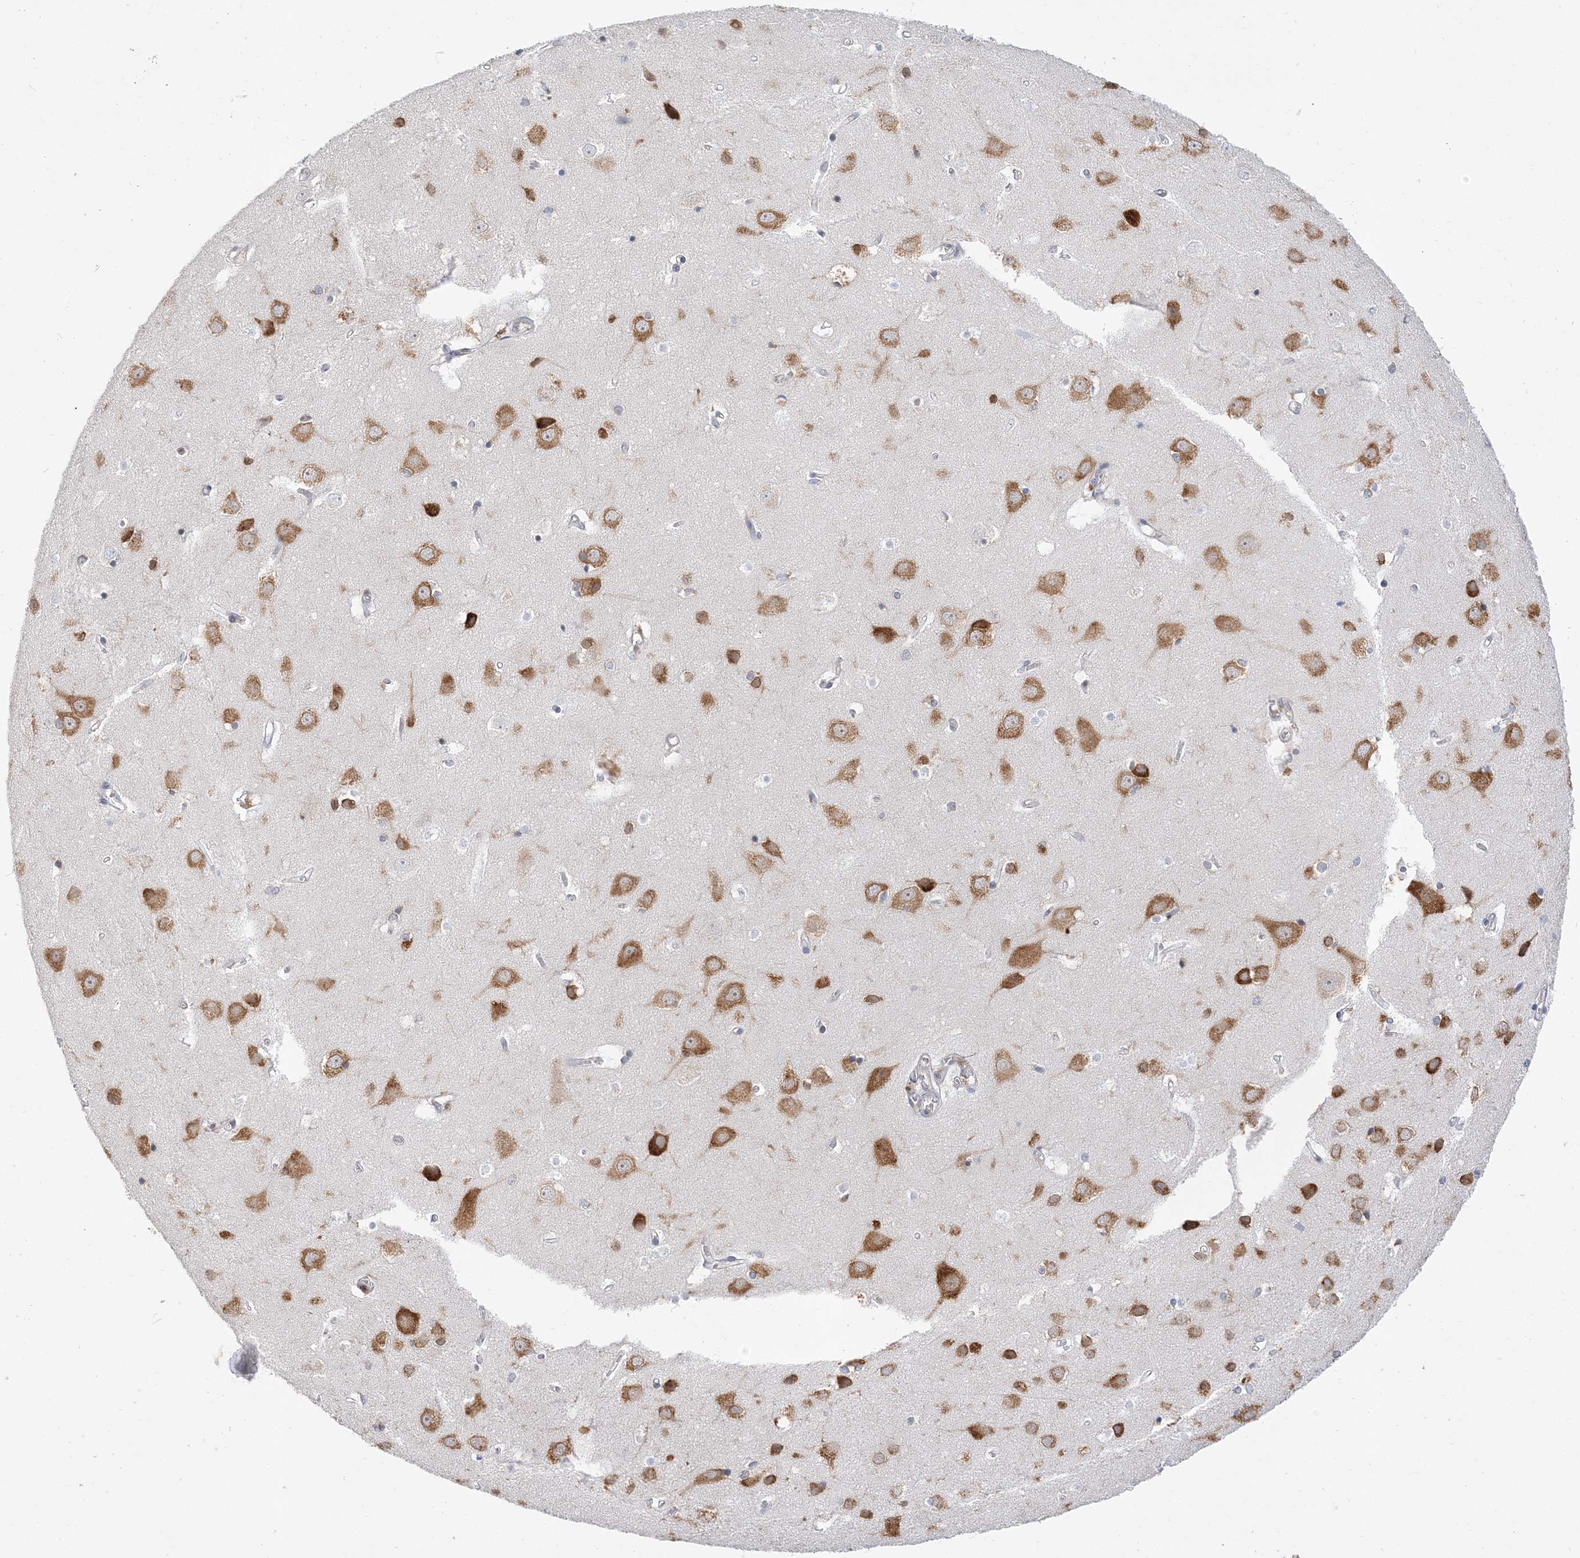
{"staining": {"intensity": "weak", "quantity": "25%-75%", "location": "cytoplasmic/membranous"}, "tissue": "cerebral cortex", "cell_type": "Endothelial cells", "image_type": "normal", "snomed": [{"axis": "morphology", "description": "Normal tissue, NOS"}, {"axis": "topography", "description": "Cerebral cortex"}], "caption": "Benign cerebral cortex reveals weak cytoplasmic/membranous positivity in approximately 25%-75% of endothelial cells, visualized by immunohistochemistry.", "gene": "LARP4B", "patient": {"sex": "male", "age": 54}}